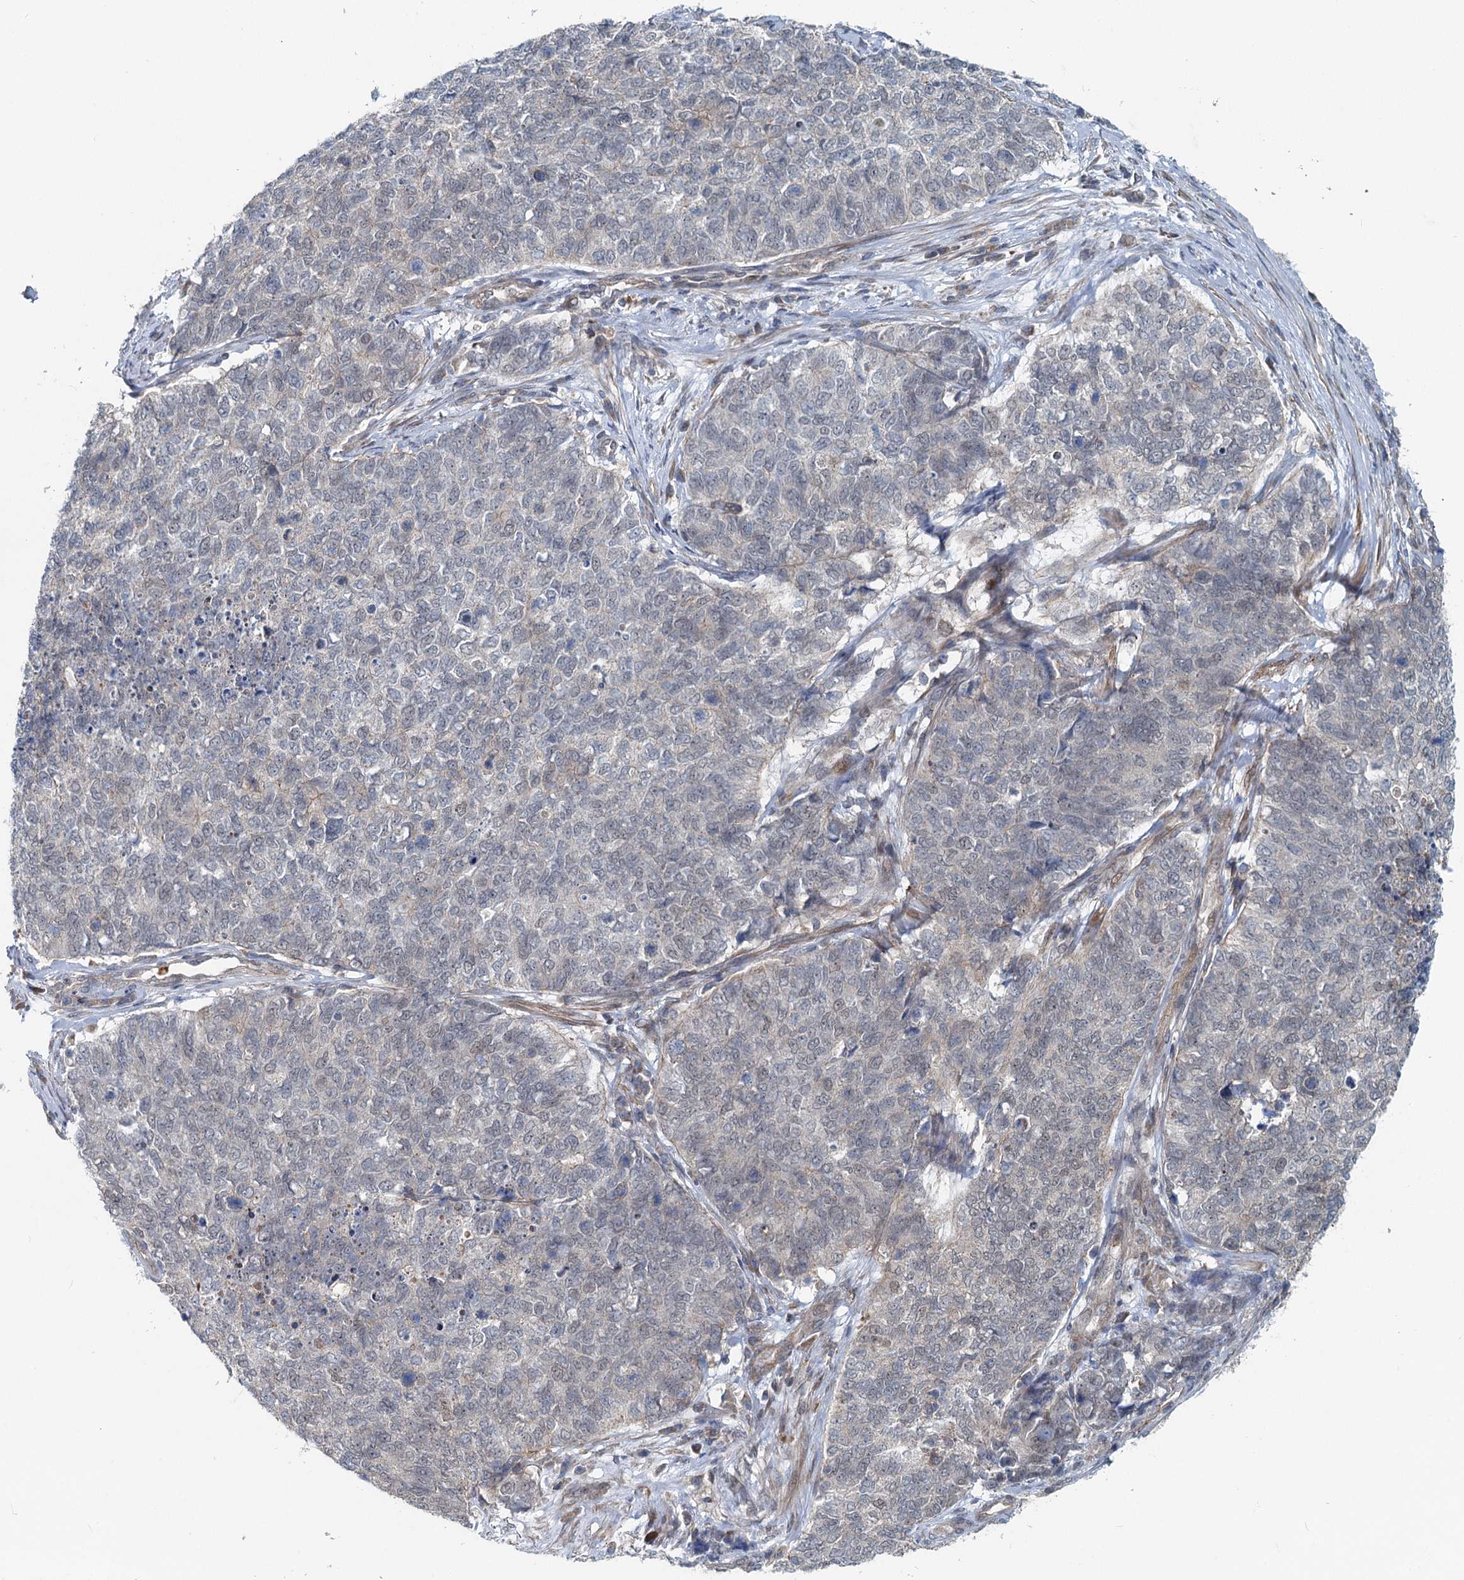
{"staining": {"intensity": "negative", "quantity": "none", "location": "none"}, "tissue": "cervical cancer", "cell_type": "Tumor cells", "image_type": "cancer", "snomed": [{"axis": "morphology", "description": "Squamous cell carcinoma, NOS"}, {"axis": "topography", "description": "Cervix"}], "caption": "High magnification brightfield microscopy of cervical cancer (squamous cell carcinoma) stained with DAB (3,3'-diaminobenzidine) (brown) and counterstained with hematoxylin (blue): tumor cells show no significant staining.", "gene": "ADCY2", "patient": {"sex": "female", "age": 63}}